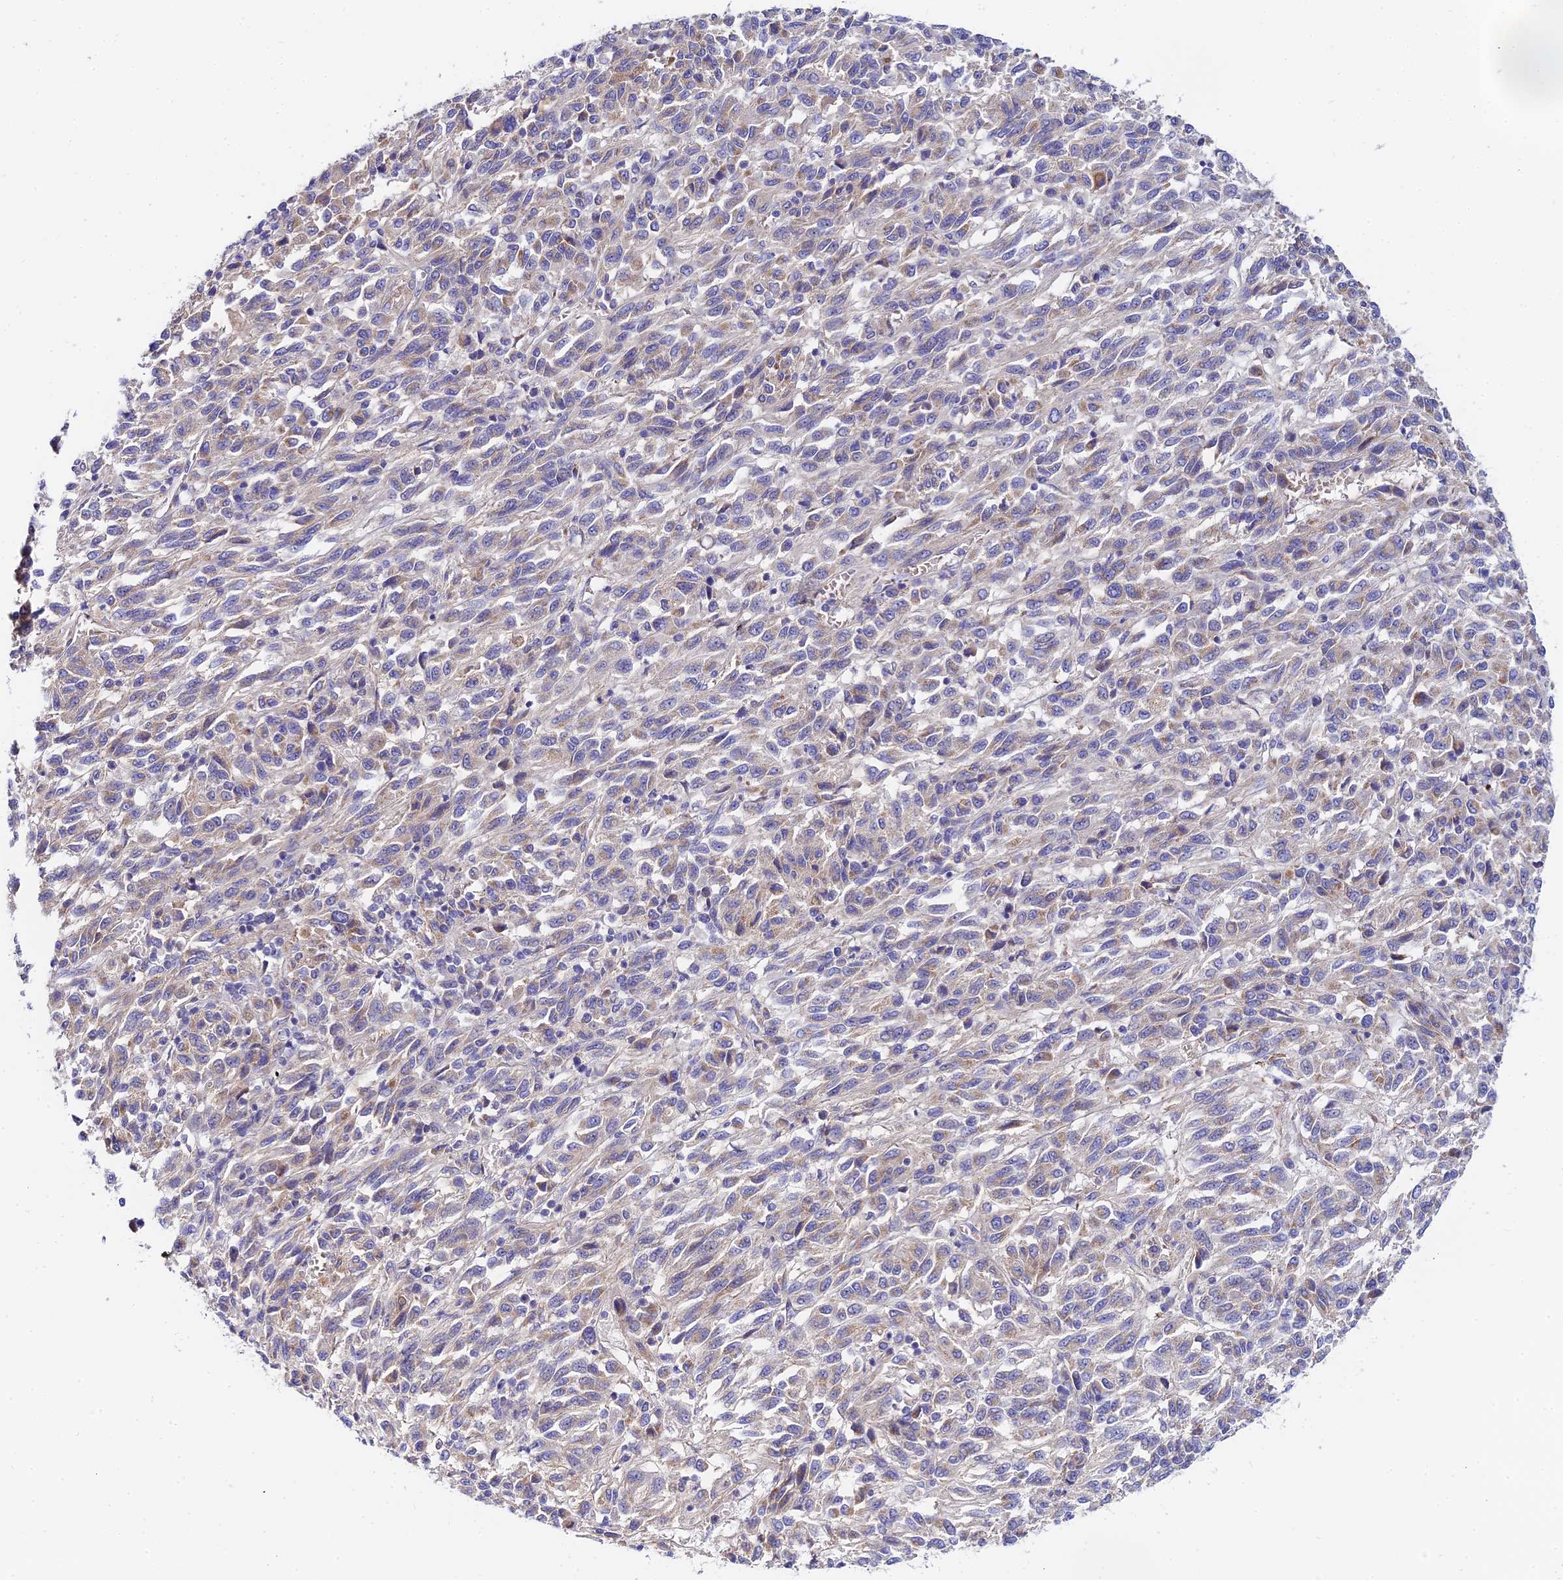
{"staining": {"intensity": "moderate", "quantity": "<25%", "location": "cytoplasmic/membranous"}, "tissue": "melanoma", "cell_type": "Tumor cells", "image_type": "cancer", "snomed": [{"axis": "morphology", "description": "Malignant melanoma, Metastatic site"}, {"axis": "topography", "description": "Lung"}], "caption": "Brown immunohistochemical staining in melanoma shows moderate cytoplasmic/membranous expression in approximately <25% of tumor cells. The staining was performed using DAB (3,3'-diaminobenzidine) to visualize the protein expression in brown, while the nuclei were stained in blue with hematoxylin (Magnification: 20x).", "gene": "ACOT2", "patient": {"sex": "male", "age": 64}}